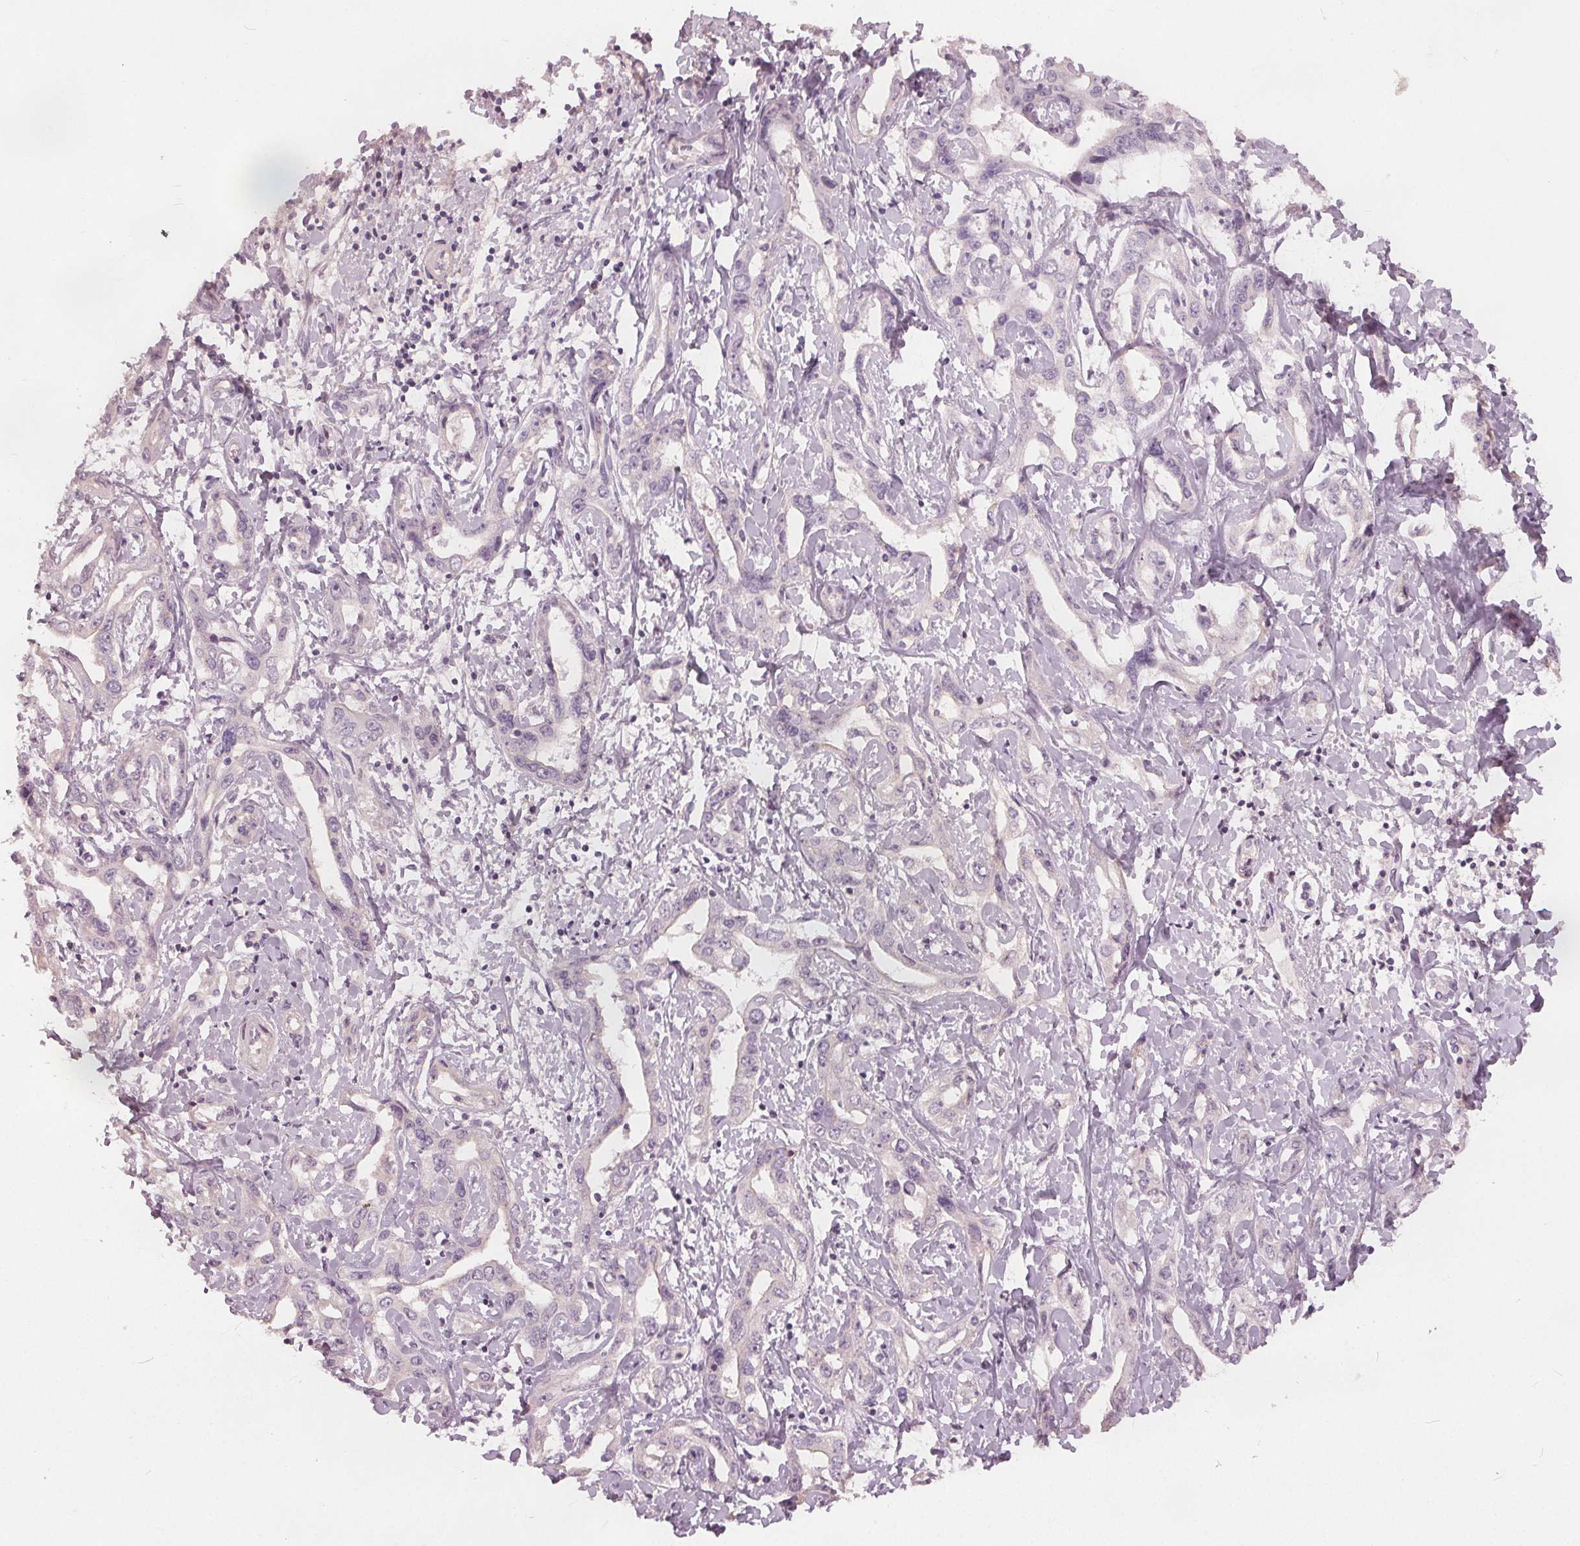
{"staining": {"intensity": "negative", "quantity": "none", "location": "none"}, "tissue": "liver cancer", "cell_type": "Tumor cells", "image_type": "cancer", "snomed": [{"axis": "morphology", "description": "Cholangiocarcinoma"}, {"axis": "topography", "description": "Liver"}], "caption": "Tumor cells are negative for protein expression in human cholangiocarcinoma (liver).", "gene": "KLK13", "patient": {"sex": "male", "age": 59}}